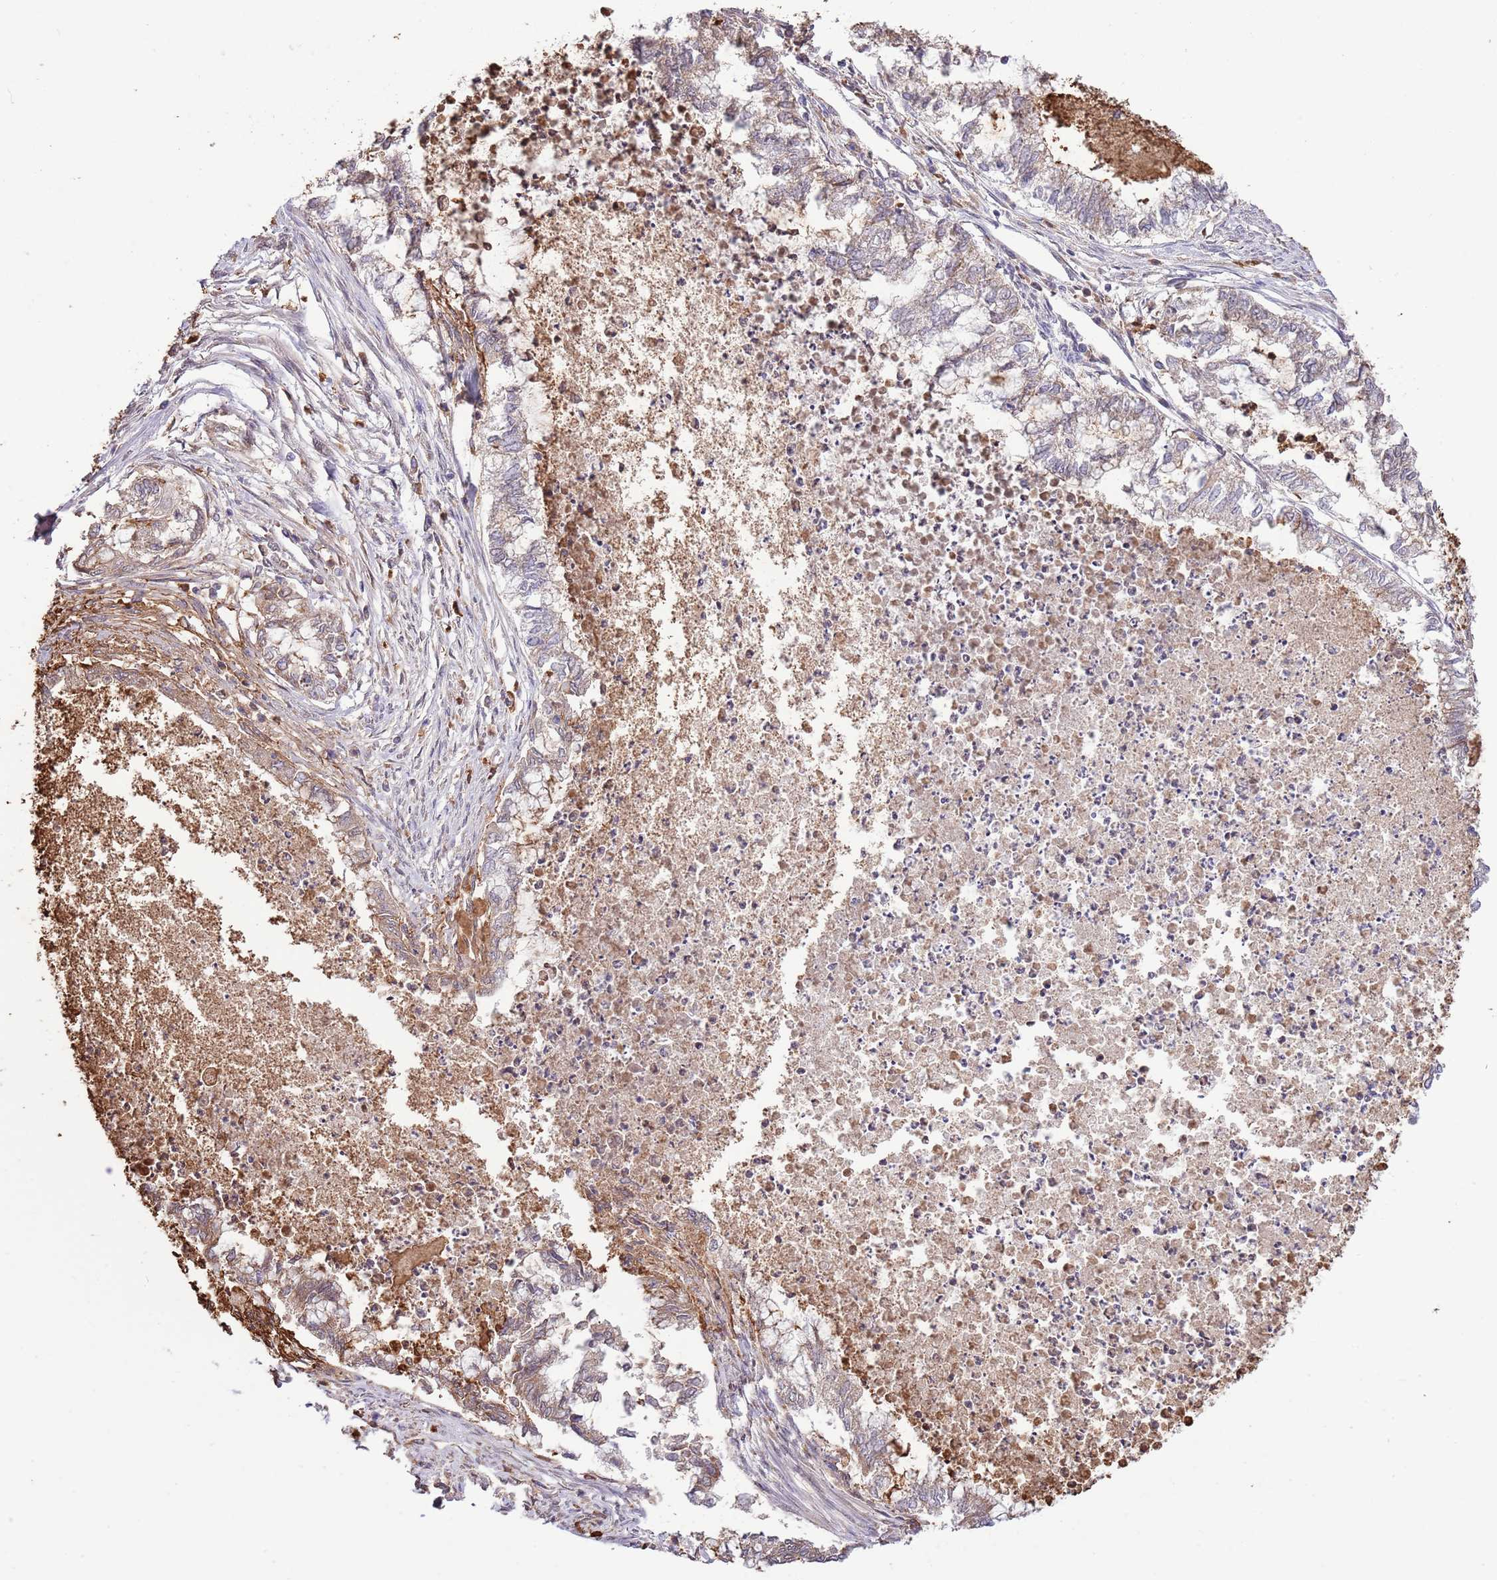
{"staining": {"intensity": "weak", "quantity": "25%-75%", "location": "cytoplasmic/membranous"}, "tissue": "endometrial cancer", "cell_type": "Tumor cells", "image_type": "cancer", "snomed": [{"axis": "morphology", "description": "Adenocarcinoma, NOS"}, {"axis": "topography", "description": "Endometrium"}], "caption": "Immunohistochemical staining of human endometrial cancer shows low levels of weak cytoplasmic/membranous protein staining in approximately 25%-75% of tumor cells.", "gene": "AMIGO1", "patient": {"sex": "female", "age": 79}}